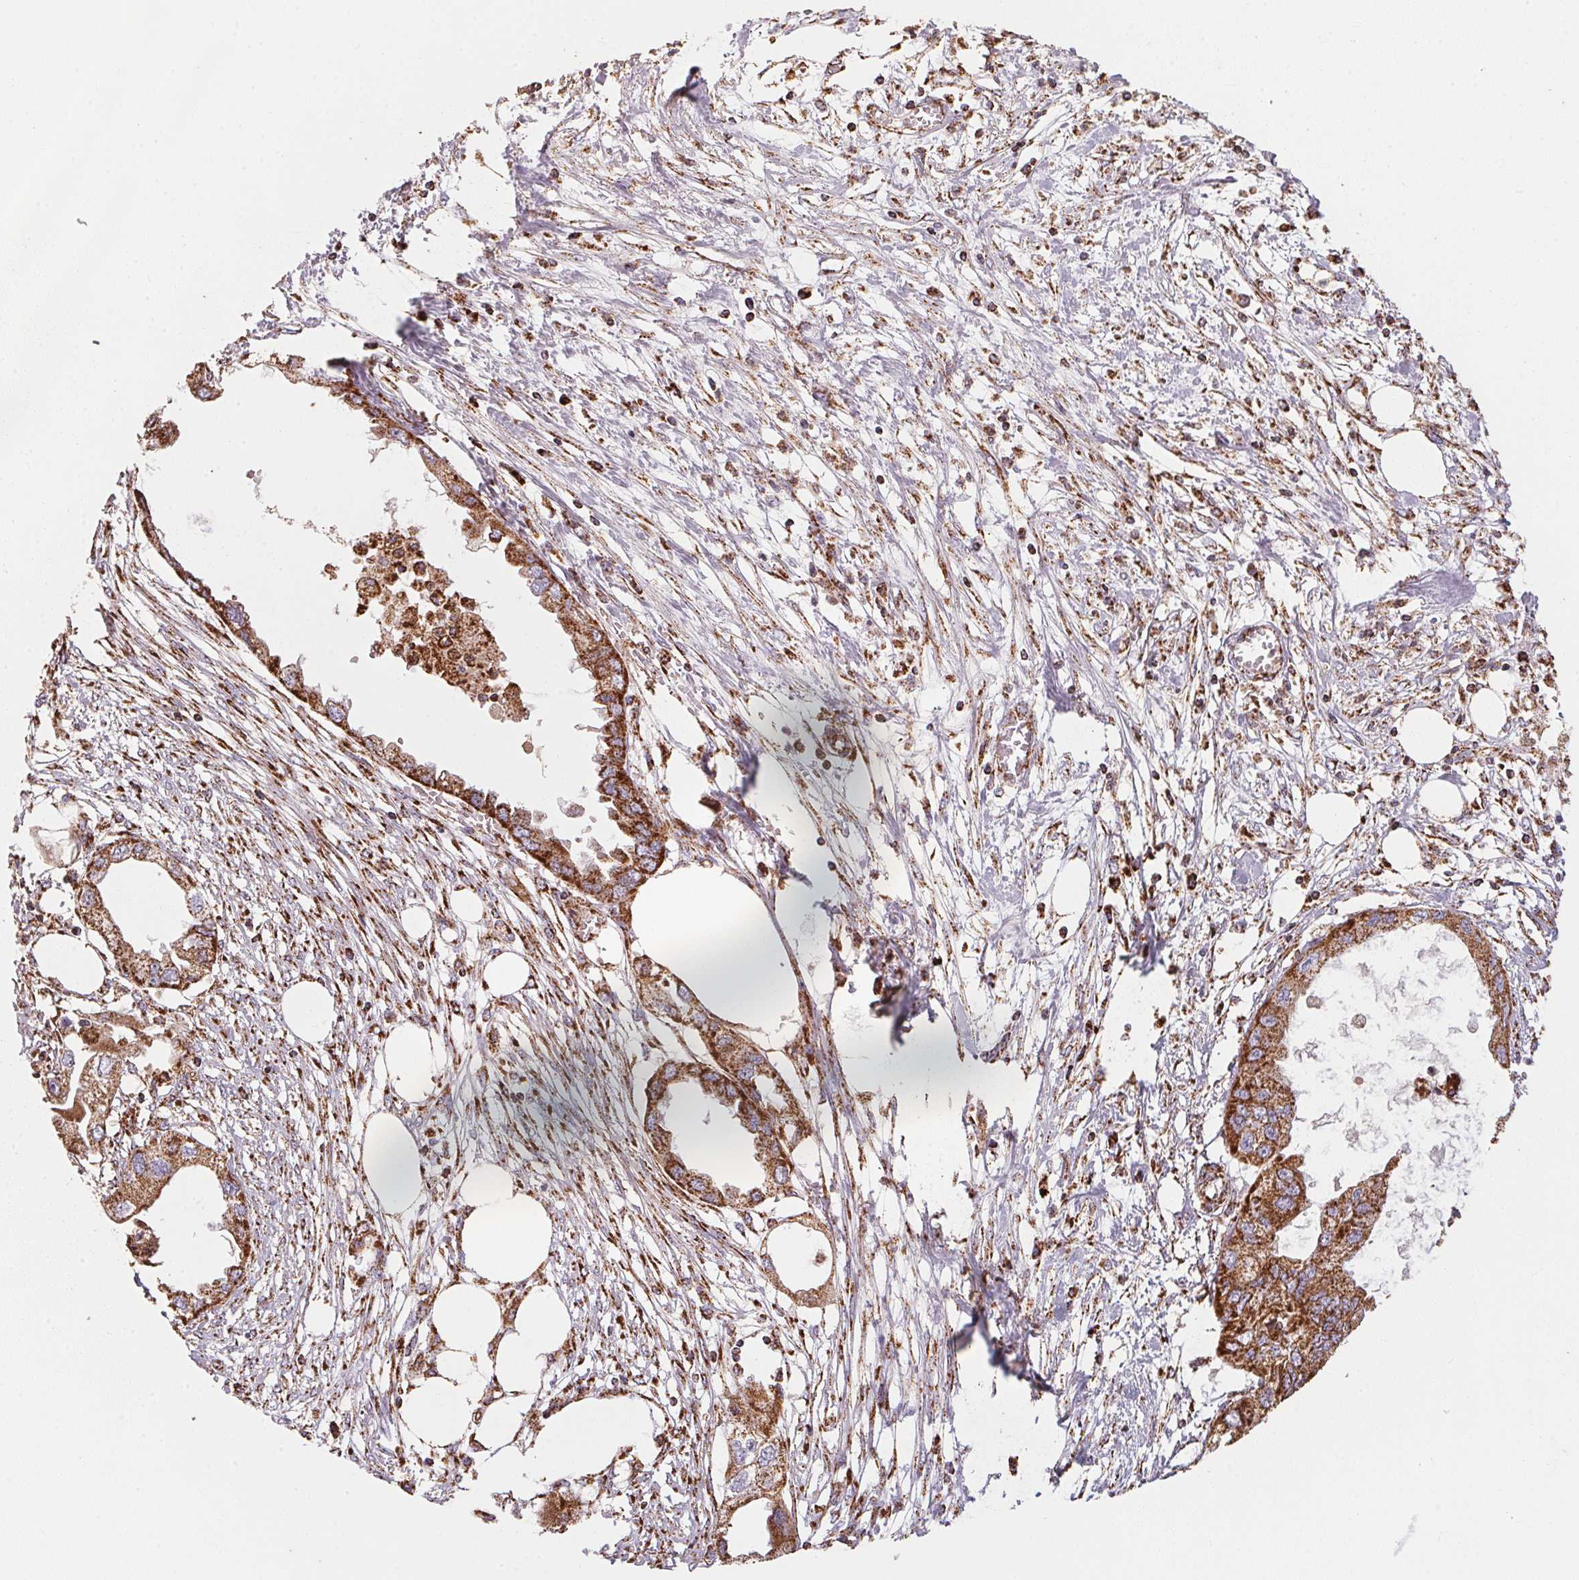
{"staining": {"intensity": "strong", "quantity": ">75%", "location": "cytoplasmic/membranous"}, "tissue": "endometrial cancer", "cell_type": "Tumor cells", "image_type": "cancer", "snomed": [{"axis": "morphology", "description": "Adenocarcinoma, NOS"}, {"axis": "morphology", "description": "Adenocarcinoma, metastatic, NOS"}, {"axis": "topography", "description": "Adipose tissue"}, {"axis": "topography", "description": "Endometrium"}], "caption": "There is high levels of strong cytoplasmic/membranous positivity in tumor cells of endometrial adenocarcinoma, as demonstrated by immunohistochemical staining (brown color).", "gene": "NDUFS2", "patient": {"sex": "female", "age": 67}}